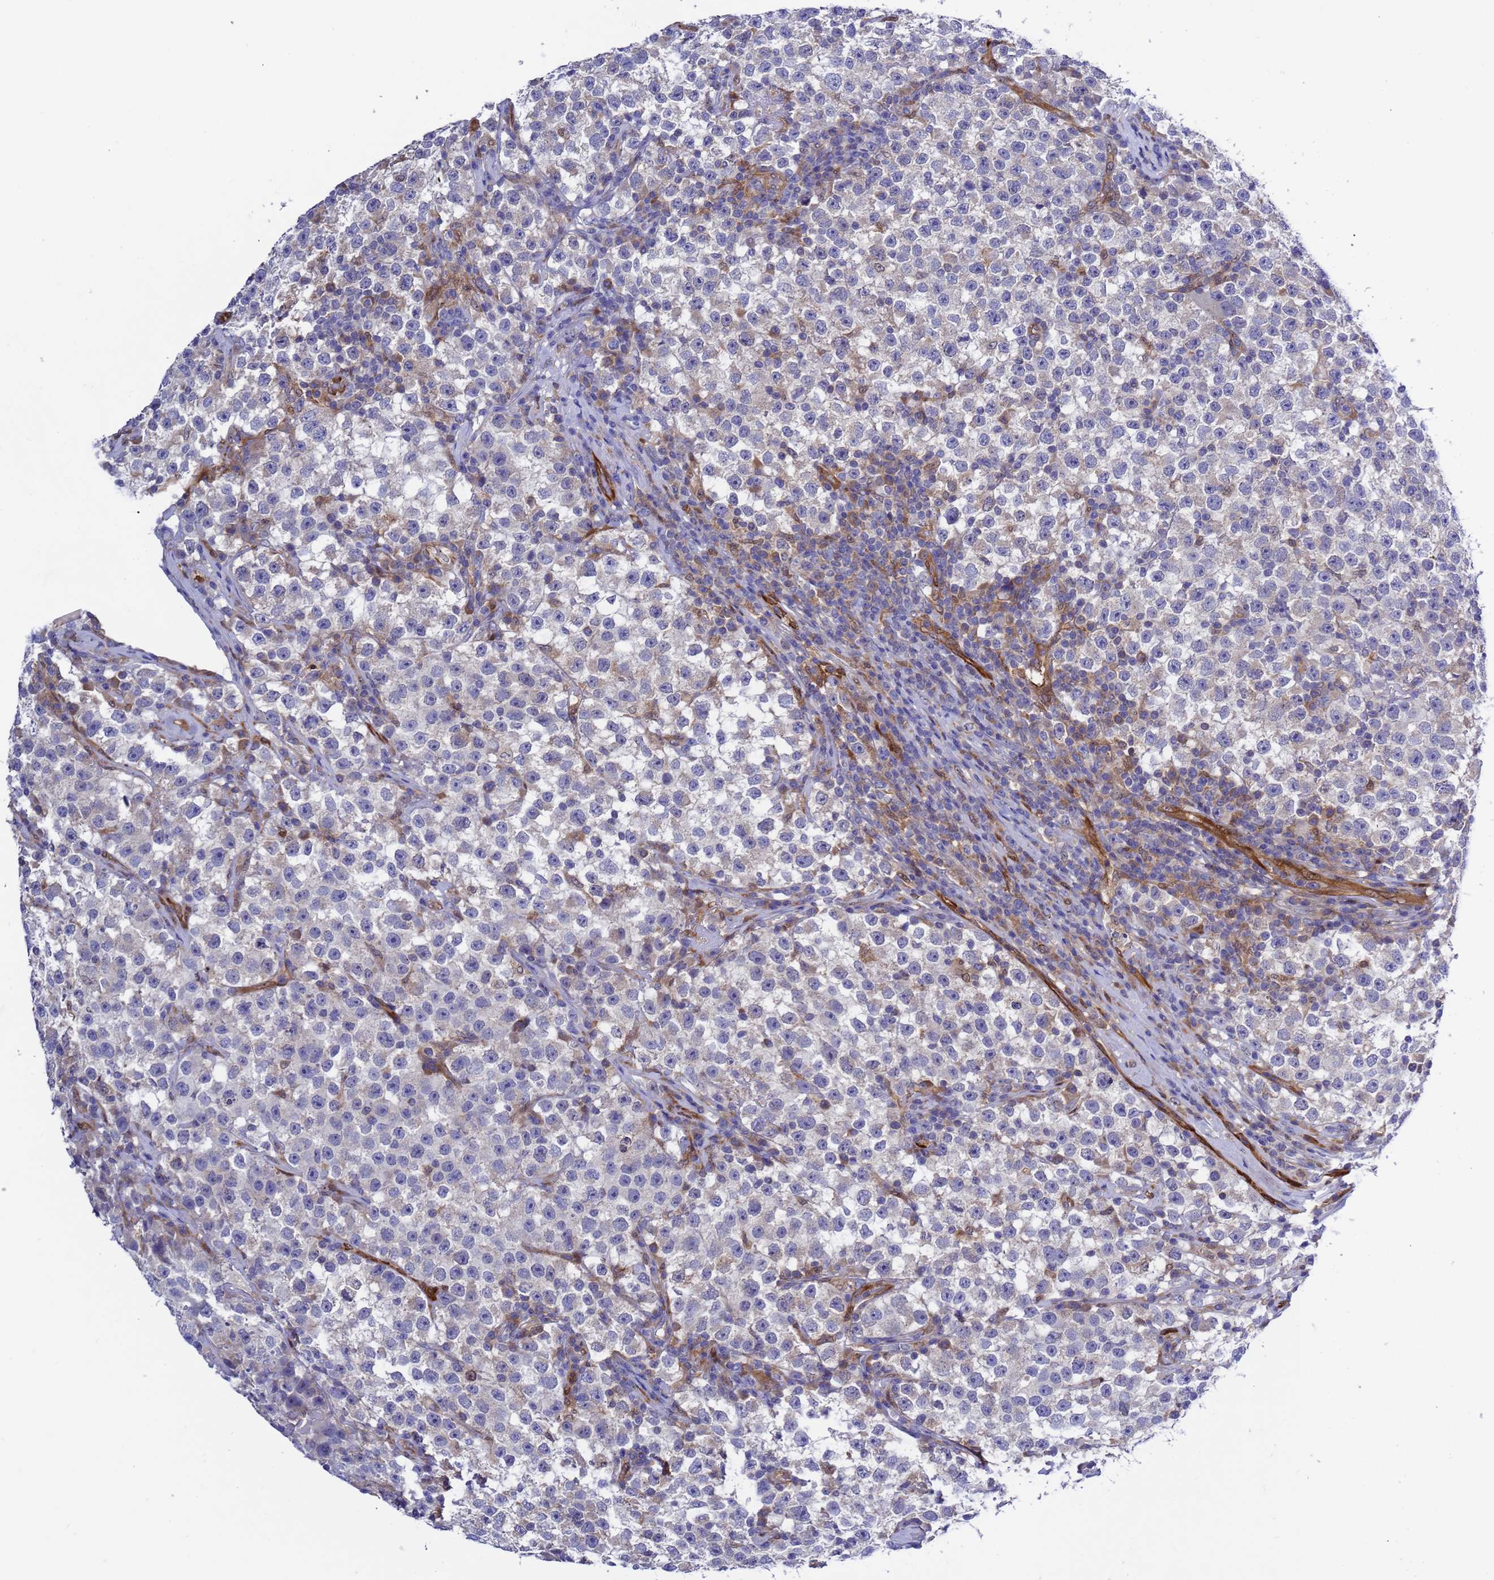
{"staining": {"intensity": "negative", "quantity": "none", "location": "none"}, "tissue": "testis cancer", "cell_type": "Tumor cells", "image_type": "cancer", "snomed": [{"axis": "morphology", "description": "Seminoma, NOS"}, {"axis": "topography", "description": "Testis"}], "caption": "DAB (3,3'-diaminobenzidine) immunohistochemical staining of human testis cancer (seminoma) displays no significant staining in tumor cells. (Stains: DAB IHC with hematoxylin counter stain, Microscopy: brightfield microscopy at high magnification).", "gene": "FOXRED1", "patient": {"sex": "male", "age": 22}}